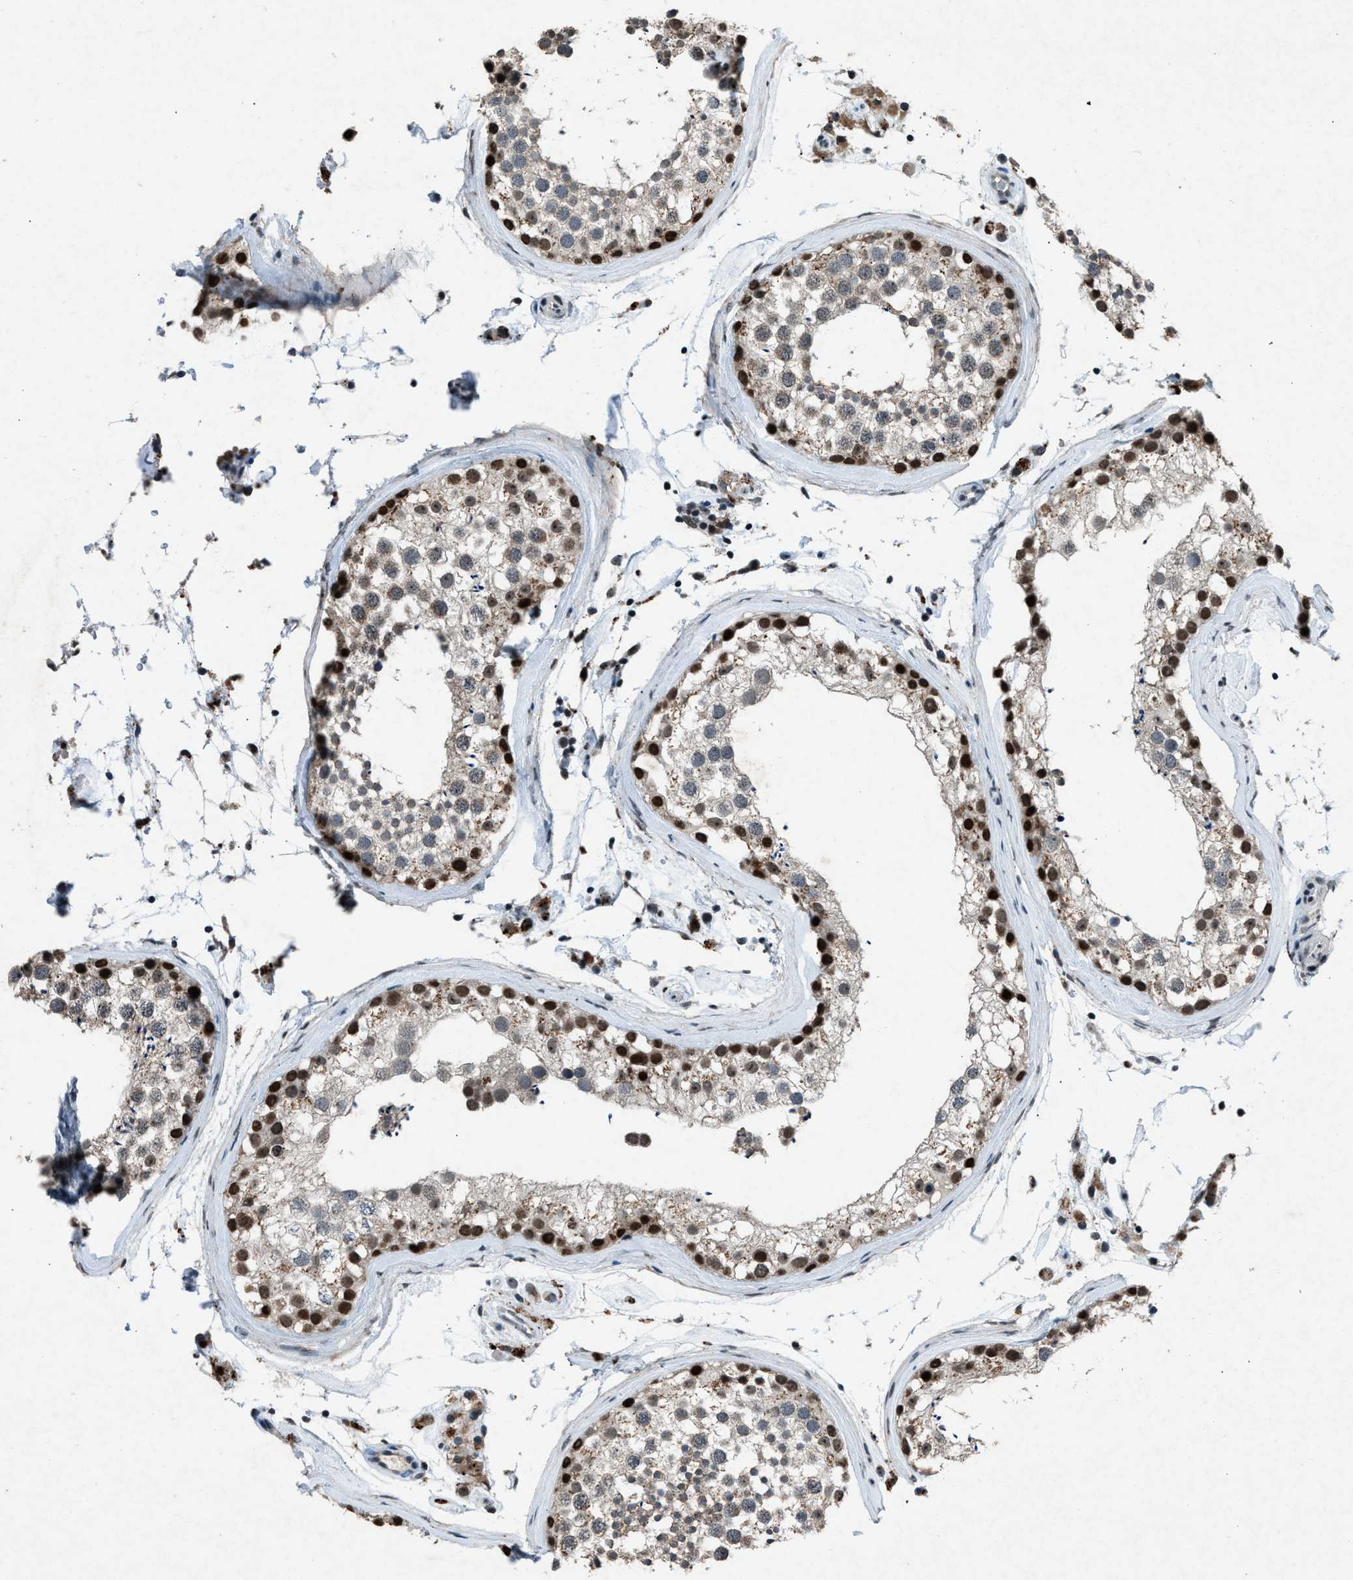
{"staining": {"intensity": "strong", "quantity": "<25%", "location": "cytoplasmic/membranous,nuclear"}, "tissue": "testis", "cell_type": "Cells in seminiferous ducts", "image_type": "normal", "snomed": [{"axis": "morphology", "description": "Normal tissue, NOS"}, {"axis": "topography", "description": "Testis"}], "caption": "High-power microscopy captured an immunohistochemistry (IHC) micrograph of unremarkable testis, revealing strong cytoplasmic/membranous,nuclear positivity in approximately <25% of cells in seminiferous ducts.", "gene": "ADCY1", "patient": {"sex": "male", "age": 46}}